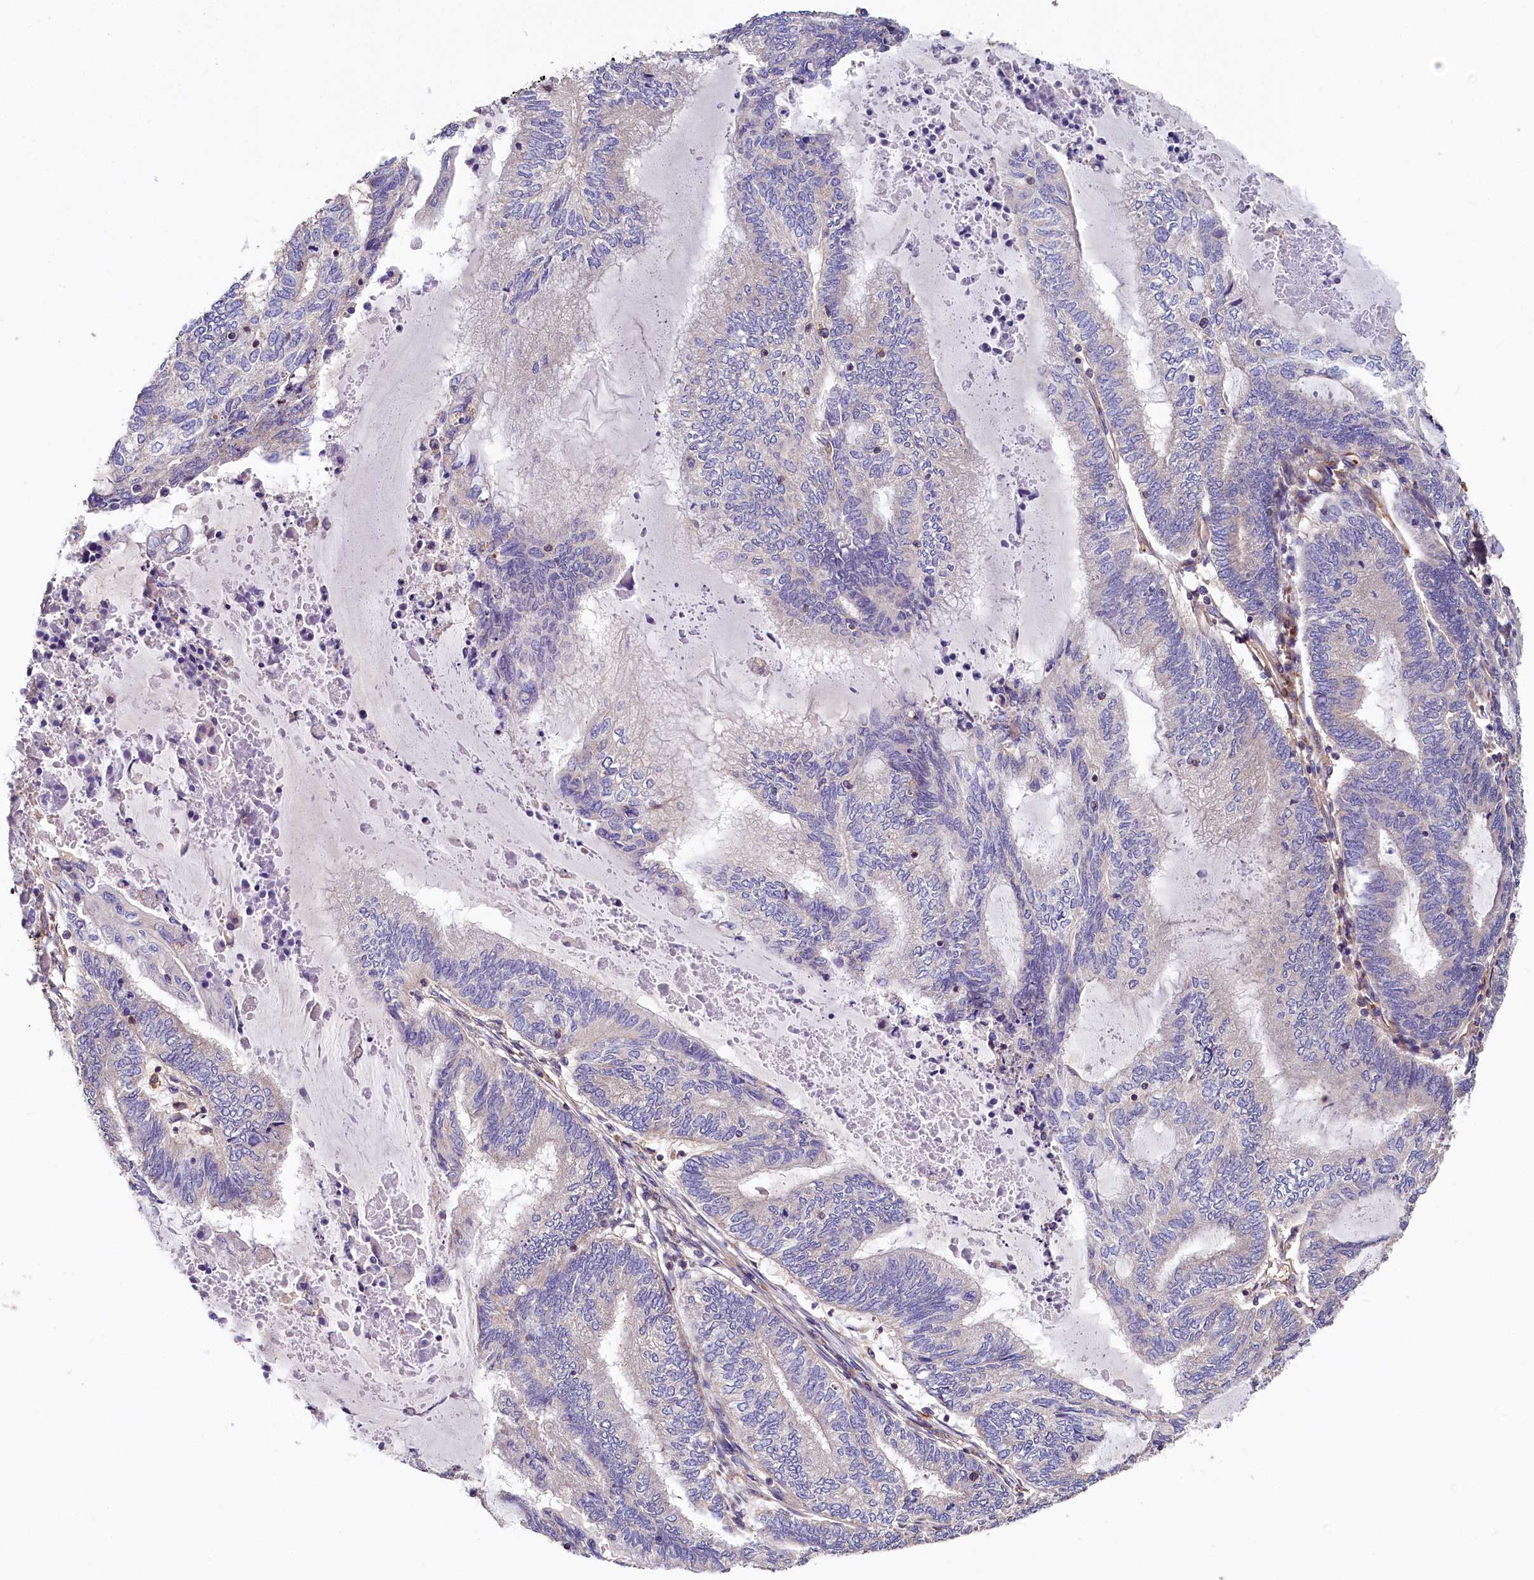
{"staining": {"intensity": "negative", "quantity": "none", "location": "none"}, "tissue": "endometrial cancer", "cell_type": "Tumor cells", "image_type": "cancer", "snomed": [{"axis": "morphology", "description": "Adenocarcinoma, NOS"}, {"axis": "topography", "description": "Uterus"}, {"axis": "topography", "description": "Endometrium"}], "caption": "Protein analysis of endometrial cancer exhibits no significant positivity in tumor cells. (IHC, brightfield microscopy, high magnification).", "gene": "PPIP5K1", "patient": {"sex": "female", "age": 70}}